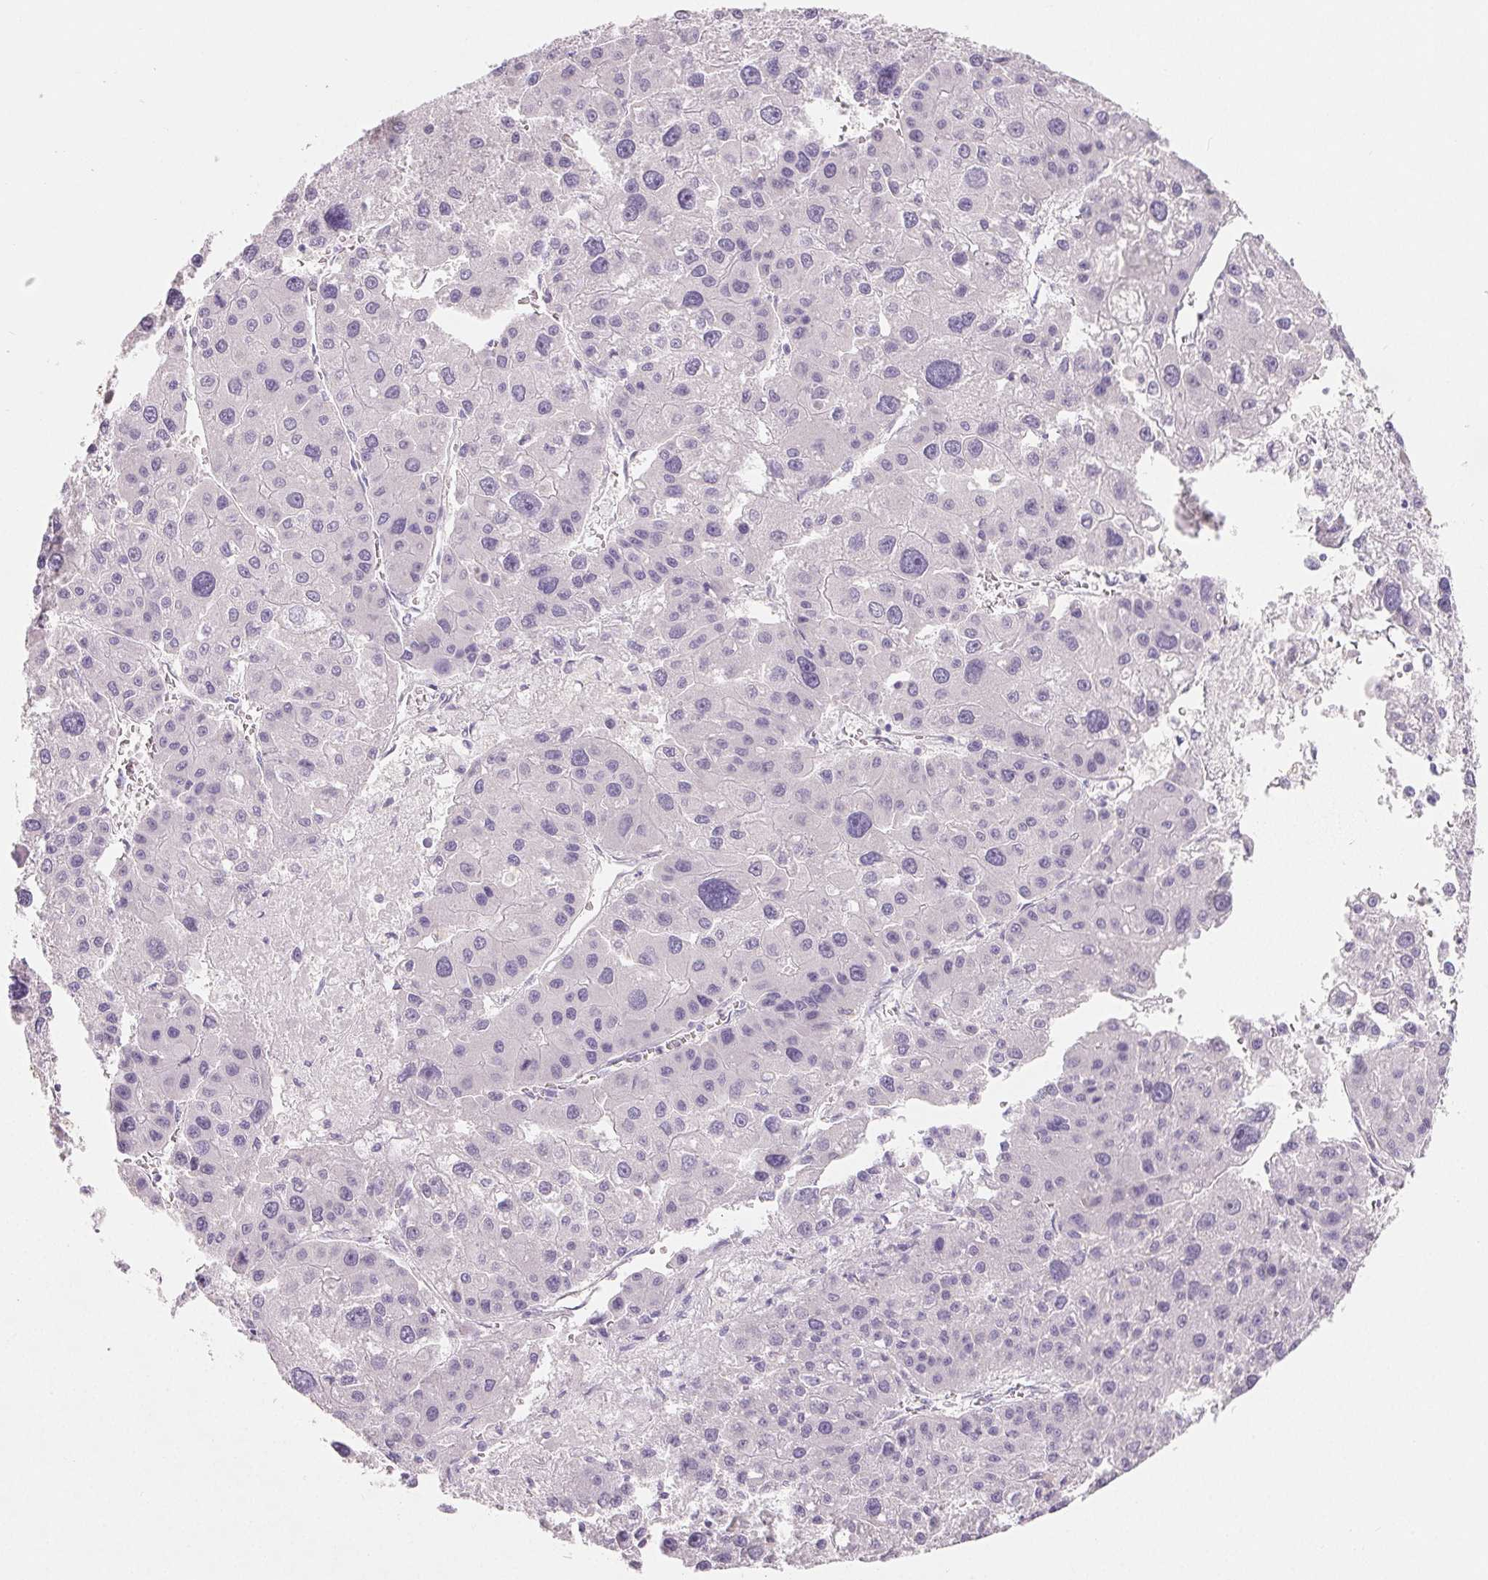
{"staining": {"intensity": "negative", "quantity": "none", "location": "none"}, "tissue": "liver cancer", "cell_type": "Tumor cells", "image_type": "cancer", "snomed": [{"axis": "morphology", "description": "Carcinoma, Hepatocellular, NOS"}, {"axis": "topography", "description": "Liver"}], "caption": "A micrograph of liver cancer (hepatocellular carcinoma) stained for a protein shows no brown staining in tumor cells.", "gene": "SPACA5B", "patient": {"sex": "male", "age": 73}}